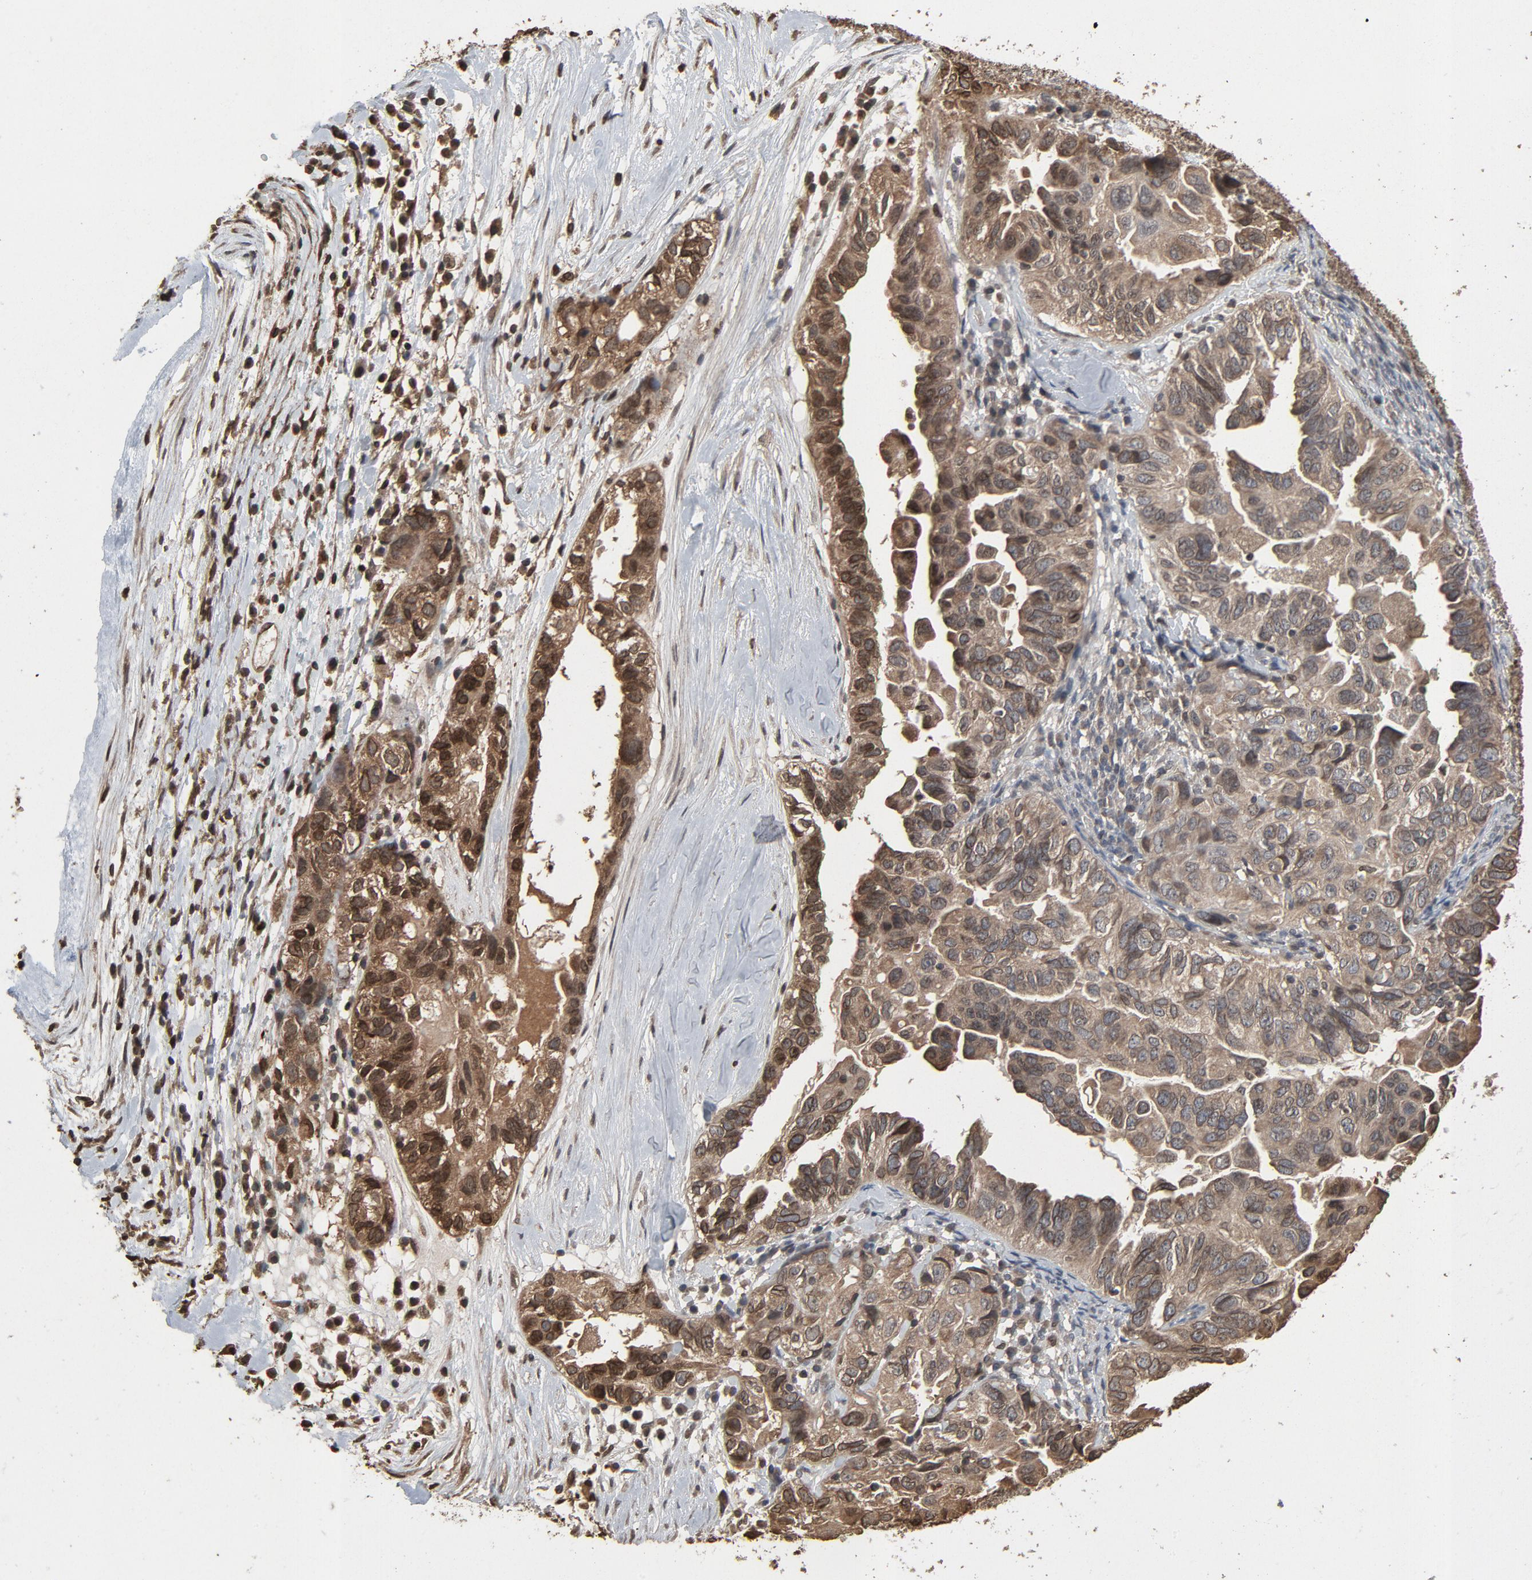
{"staining": {"intensity": "weak", "quantity": "25%-75%", "location": "cytoplasmic/membranous,nuclear"}, "tissue": "ovarian cancer", "cell_type": "Tumor cells", "image_type": "cancer", "snomed": [{"axis": "morphology", "description": "Cystadenocarcinoma, serous, NOS"}, {"axis": "topography", "description": "Ovary"}], "caption": "A high-resolution image shows IHC staining of ovarian cancer, which exhibits weak cytoplasmic/membranous and nuclear staining in about 25%-75% of tumor cells.", "gene": "UBE2D1", "patient": {"sex": "female", "age": 82}}